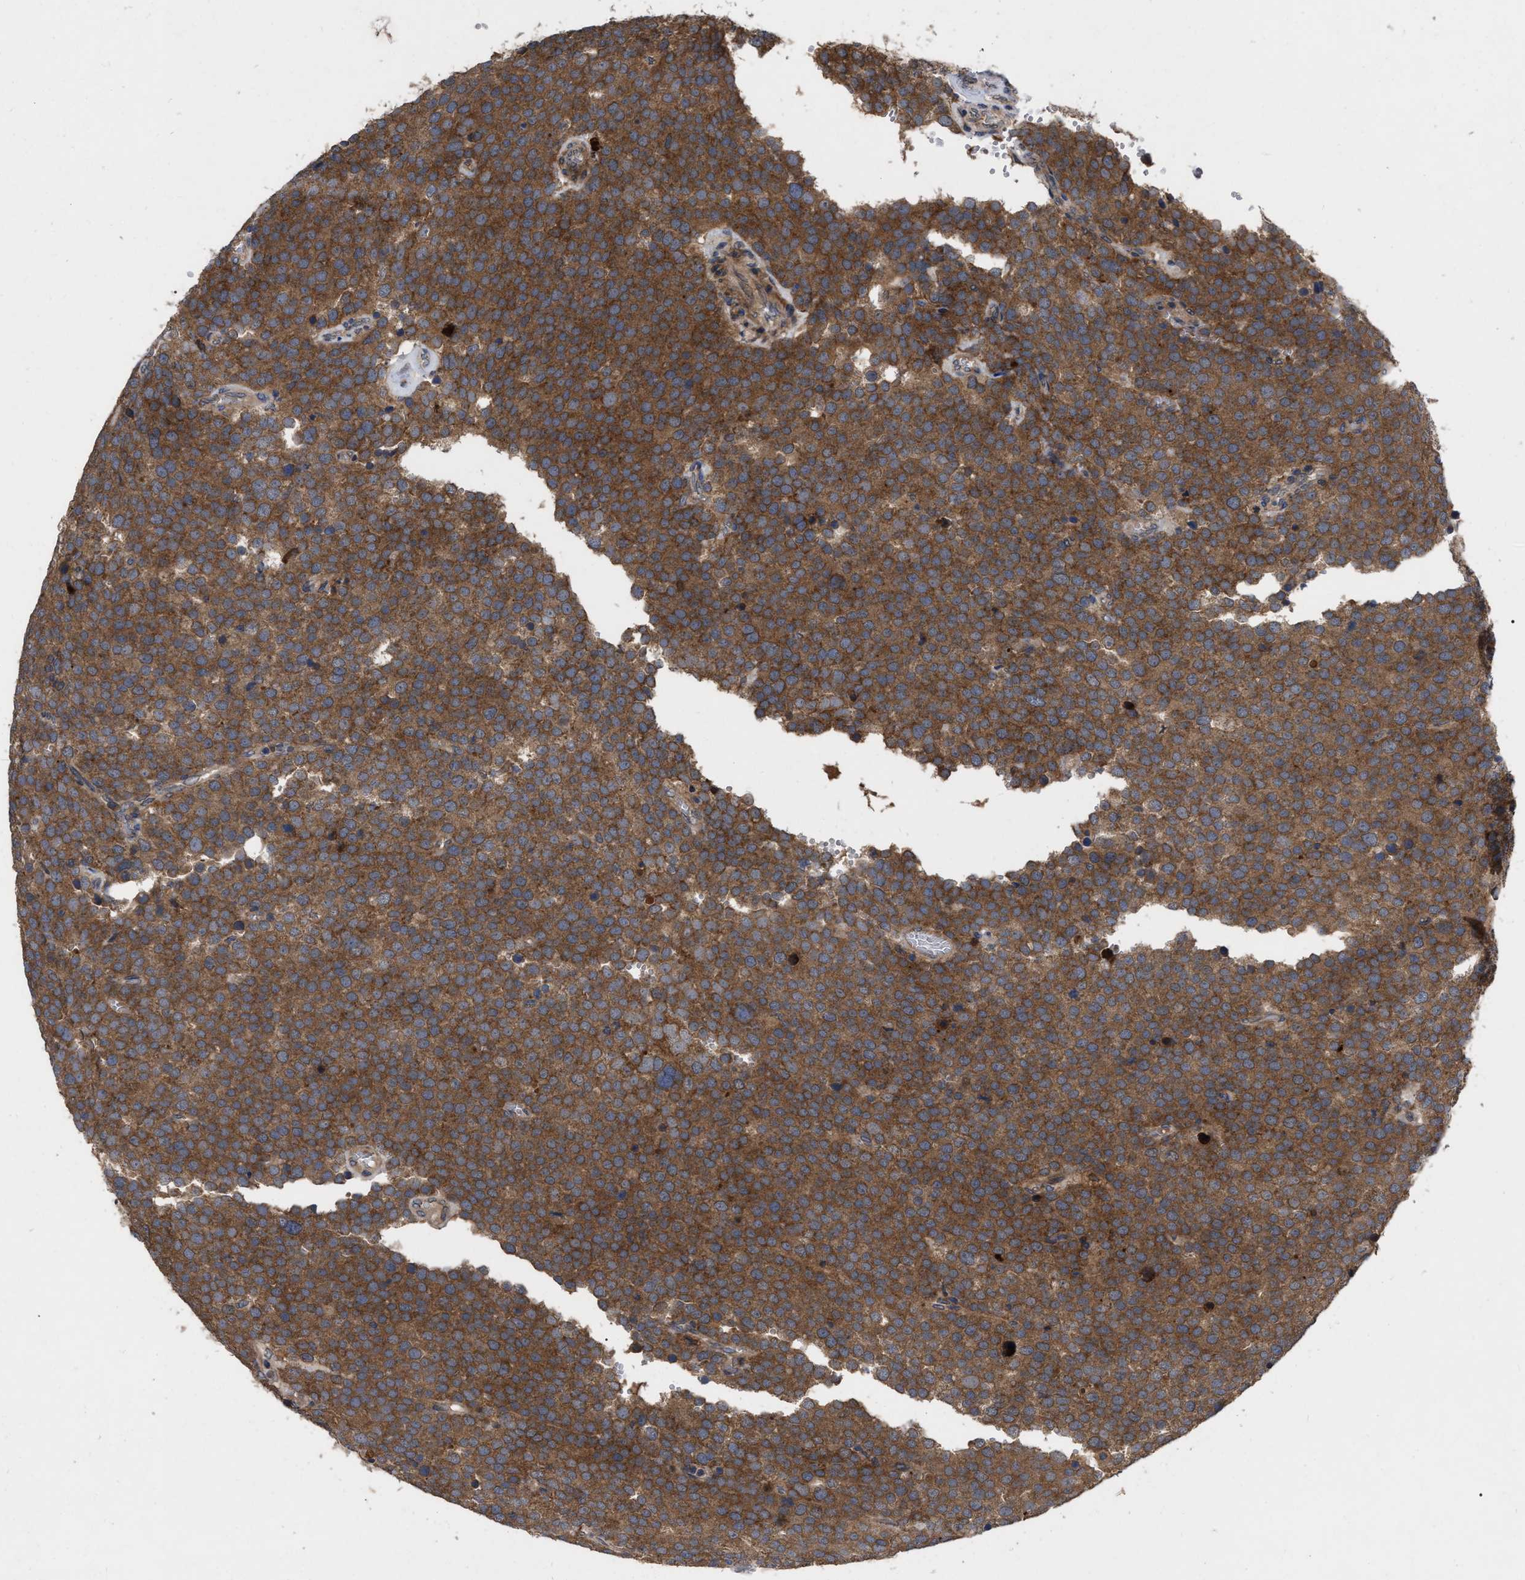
{"staining": {"intensity": "strong", "quantity": ">75%", "location": "cytoplasmic/membranous"}, "tissue": "testis cancer", "cell_type": "Tumor cells", "image_type": "cancer", "snomed": [{"axis": "morphology", "description": "Normal tissue, NOS"}, {"axis": "morphology", "description": "Seminoma, NOS"}, {"axis": "topography", "description": "Testis"}], "caption": "This histopathology image shows immunohistochemistry (IHC) staining of human testis cancer, with high strong cytoplasmic/membranous positivity in approximately >75% of tumor cells.", "gene": "CDKN2C", "patient": {"sex": "male", "age": 71}}